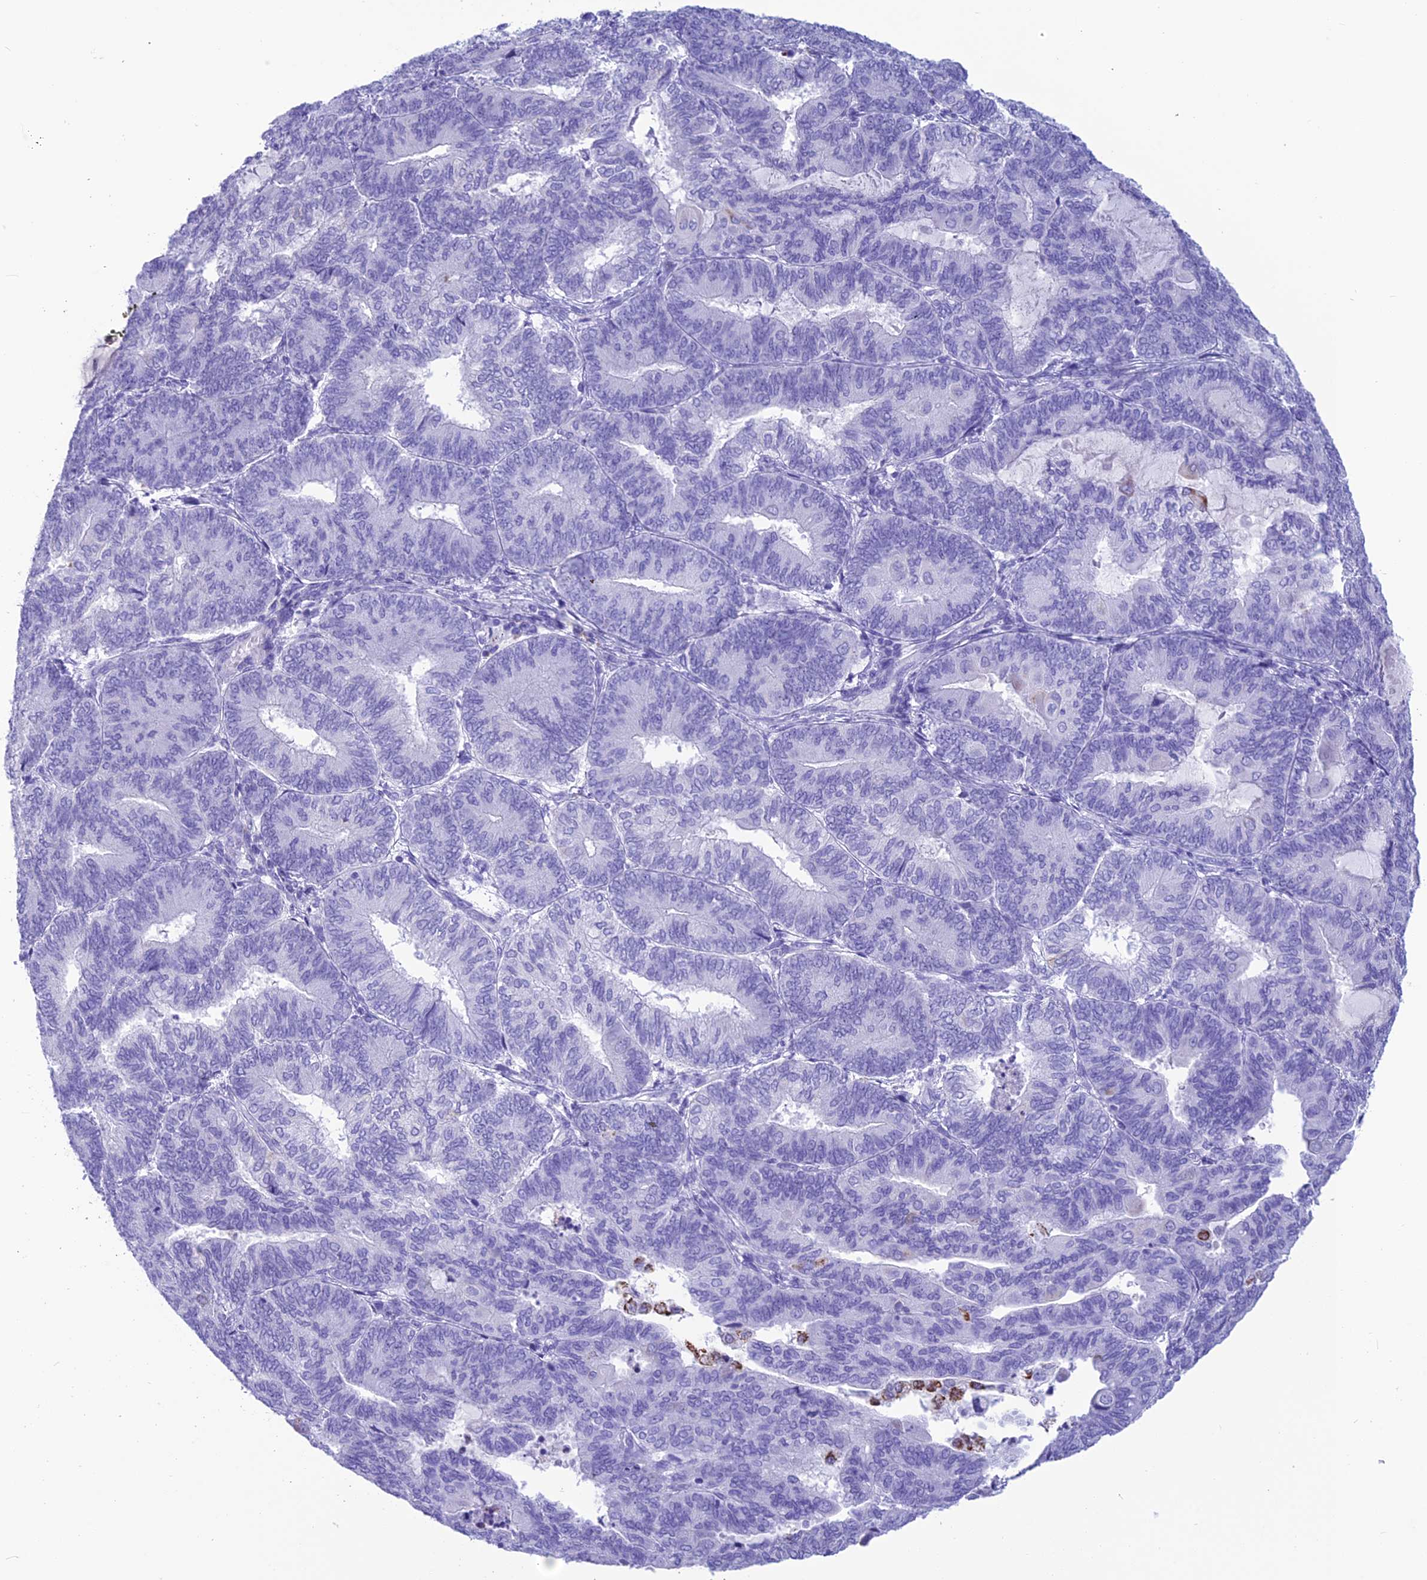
{"staining": {"intensity": "moderate", "quantity": "<25%", "location": "cytoplasmic/membranous"}, "tissue": "endometrial cancer", "cell_type": "Tumor cells", "image_type": "cancer", "snomed": [{"axis": "morphology", "description": "Adenocarcinoma, NOS"}, {"axis": "topography", "description": "Endometrium"}], "caption": "Immunohistochemical staining of human endometrial adenocarcinoma exhibits moderate cytoplasmic/membranous protein positivity in about <25% of tumor cells. (DAB IHC, brown staining for protein, blue staining for nuclei).", "gene": "TRAM1L1", "patient": {"sex": "female", "age": 81}}